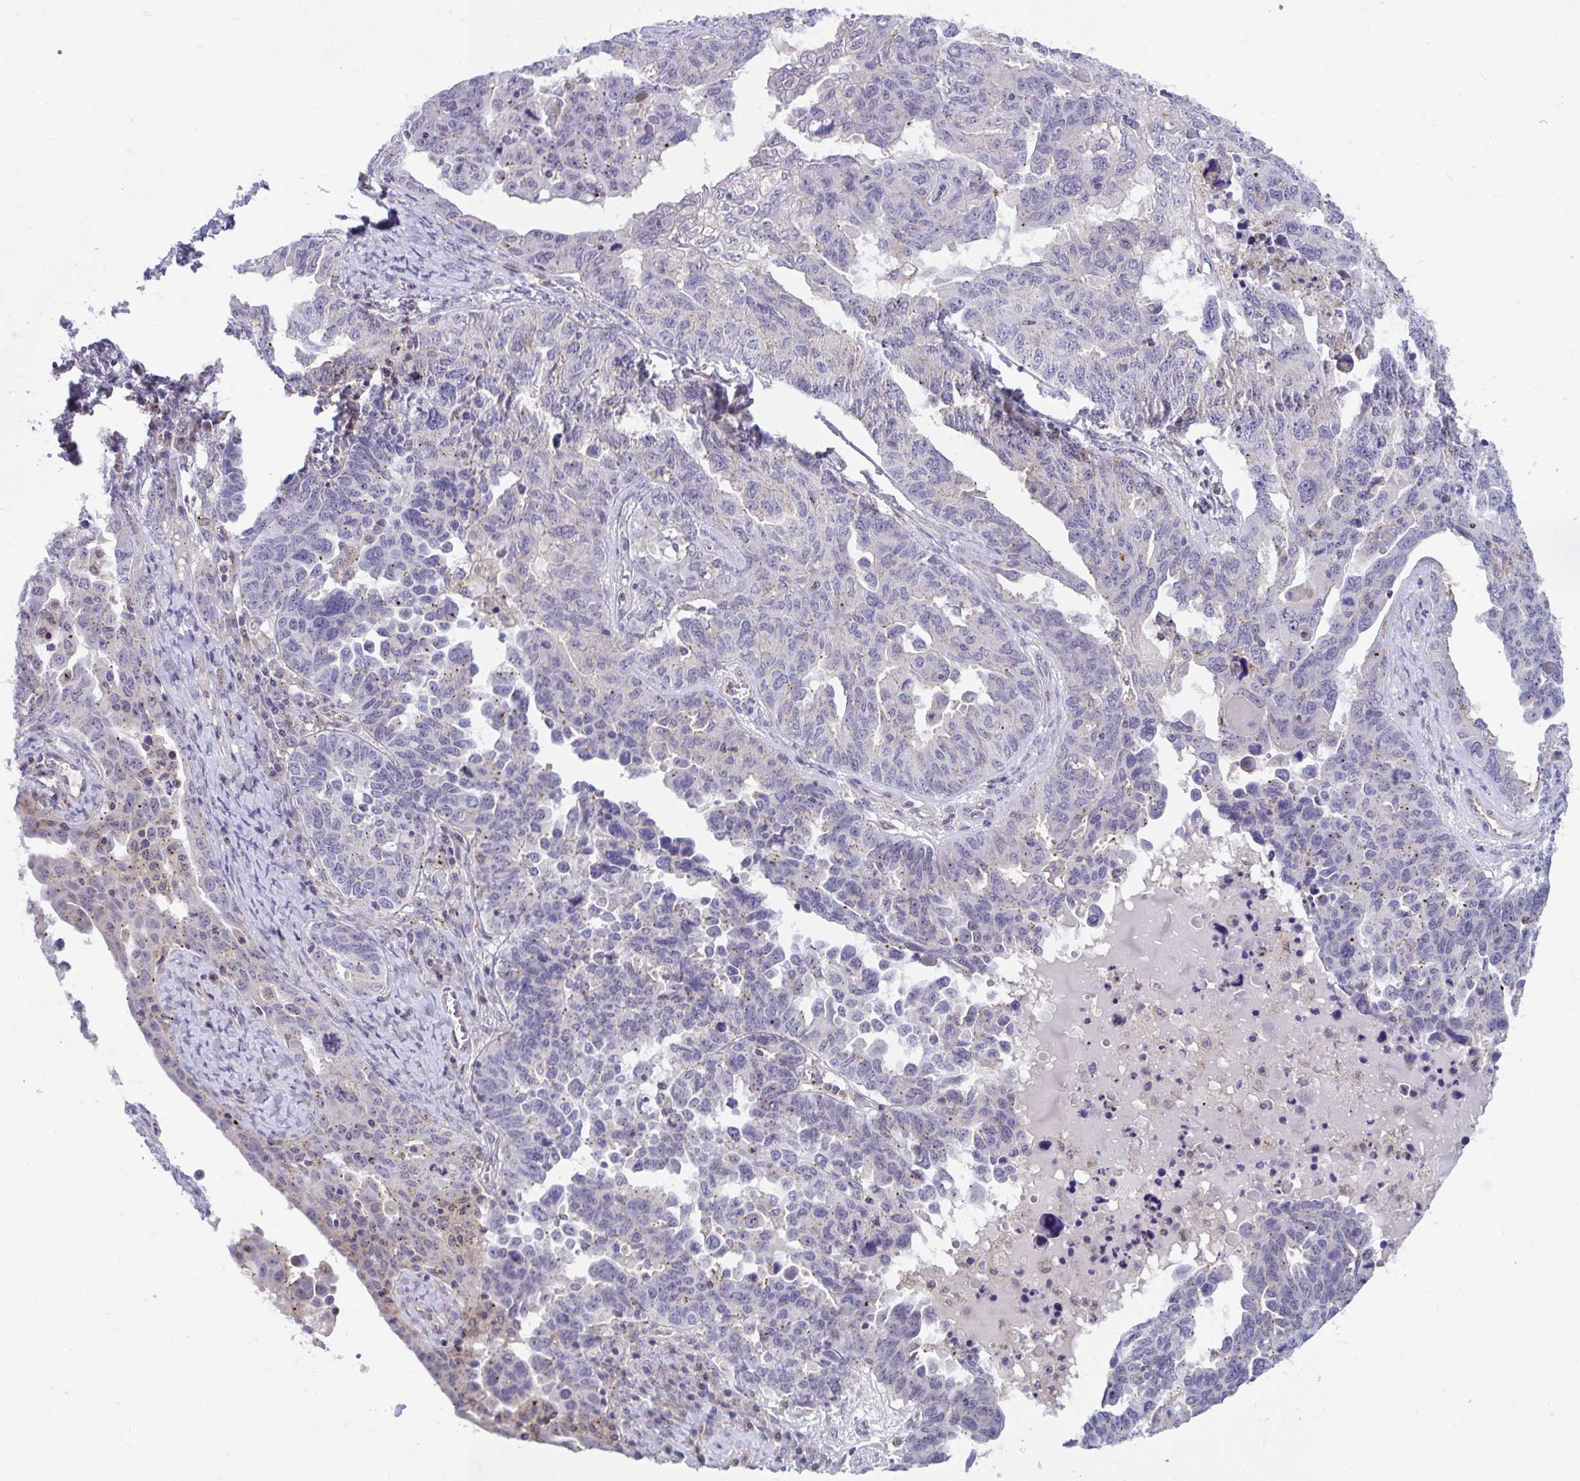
{"staining": {"intensity": "weak", "quantity": "25%-75%", "location": "cytoplasmic/membranous"}, "tissue": "ovarian cancer", "cell_type": "Tumor cells", "image_type": "cancer", "snomed": [{"axis": "morphology", "description": "Carcinoma, endometroid"}, {"axis": "topography", "description": "Ovary"}], "caption": "Protein staining exhibits weak cytoplasmic/membranous staining in about 25%-75% of tumor cells in ovarian cancer.", "gene": "IST1", "patient": {"sex": "female", "age": 62}}